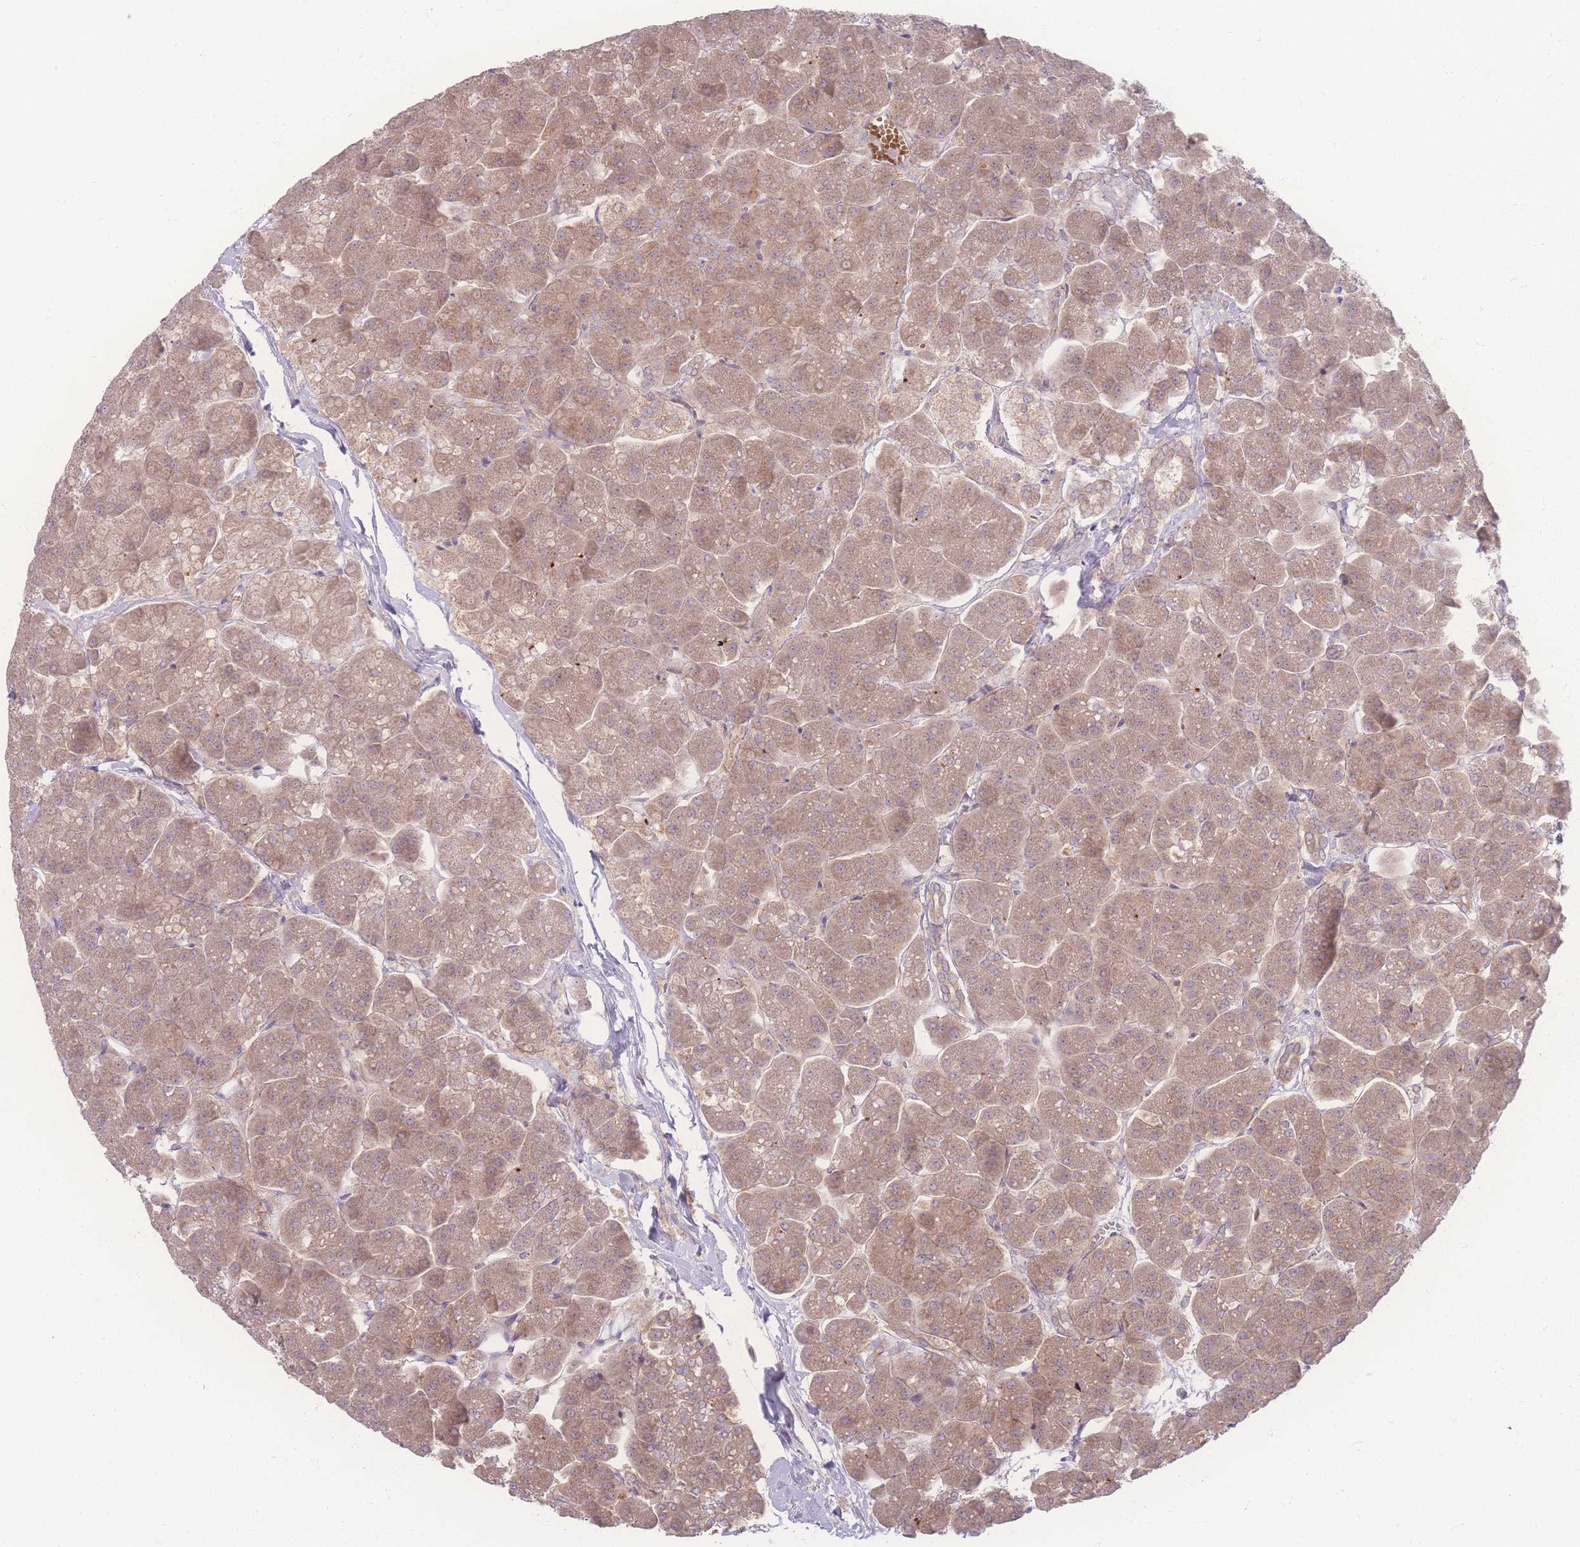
{"staining": {"intensity": "moderate", "quantity": ">75%", "location": "cytoplasmic/membranous"}, "tissue": "pancreas", "cell_type": "Exocrine glandular cells", "image_type": "normal", "snomed": [{"axis": "morphology", "description": "Normal tissue, NOS"}, {"axis": "topography", "description": "Pancreas"}, {"axis": "topography", "description": "Peripheral nerve tissue"}], "caption": "Immunohistochemistry image of unremarkable pancreas: human pancreas stained using immunohistochemistry (IHC) demonstrates medium levels of moderate protein expression localized specifically in the cytoplasmic/membranous of exocrine glandular cells, appearing as a cytoplasmic/membranous brown color.", "gene": "INSR", "patient": {"sex": "male", "age": 54}}